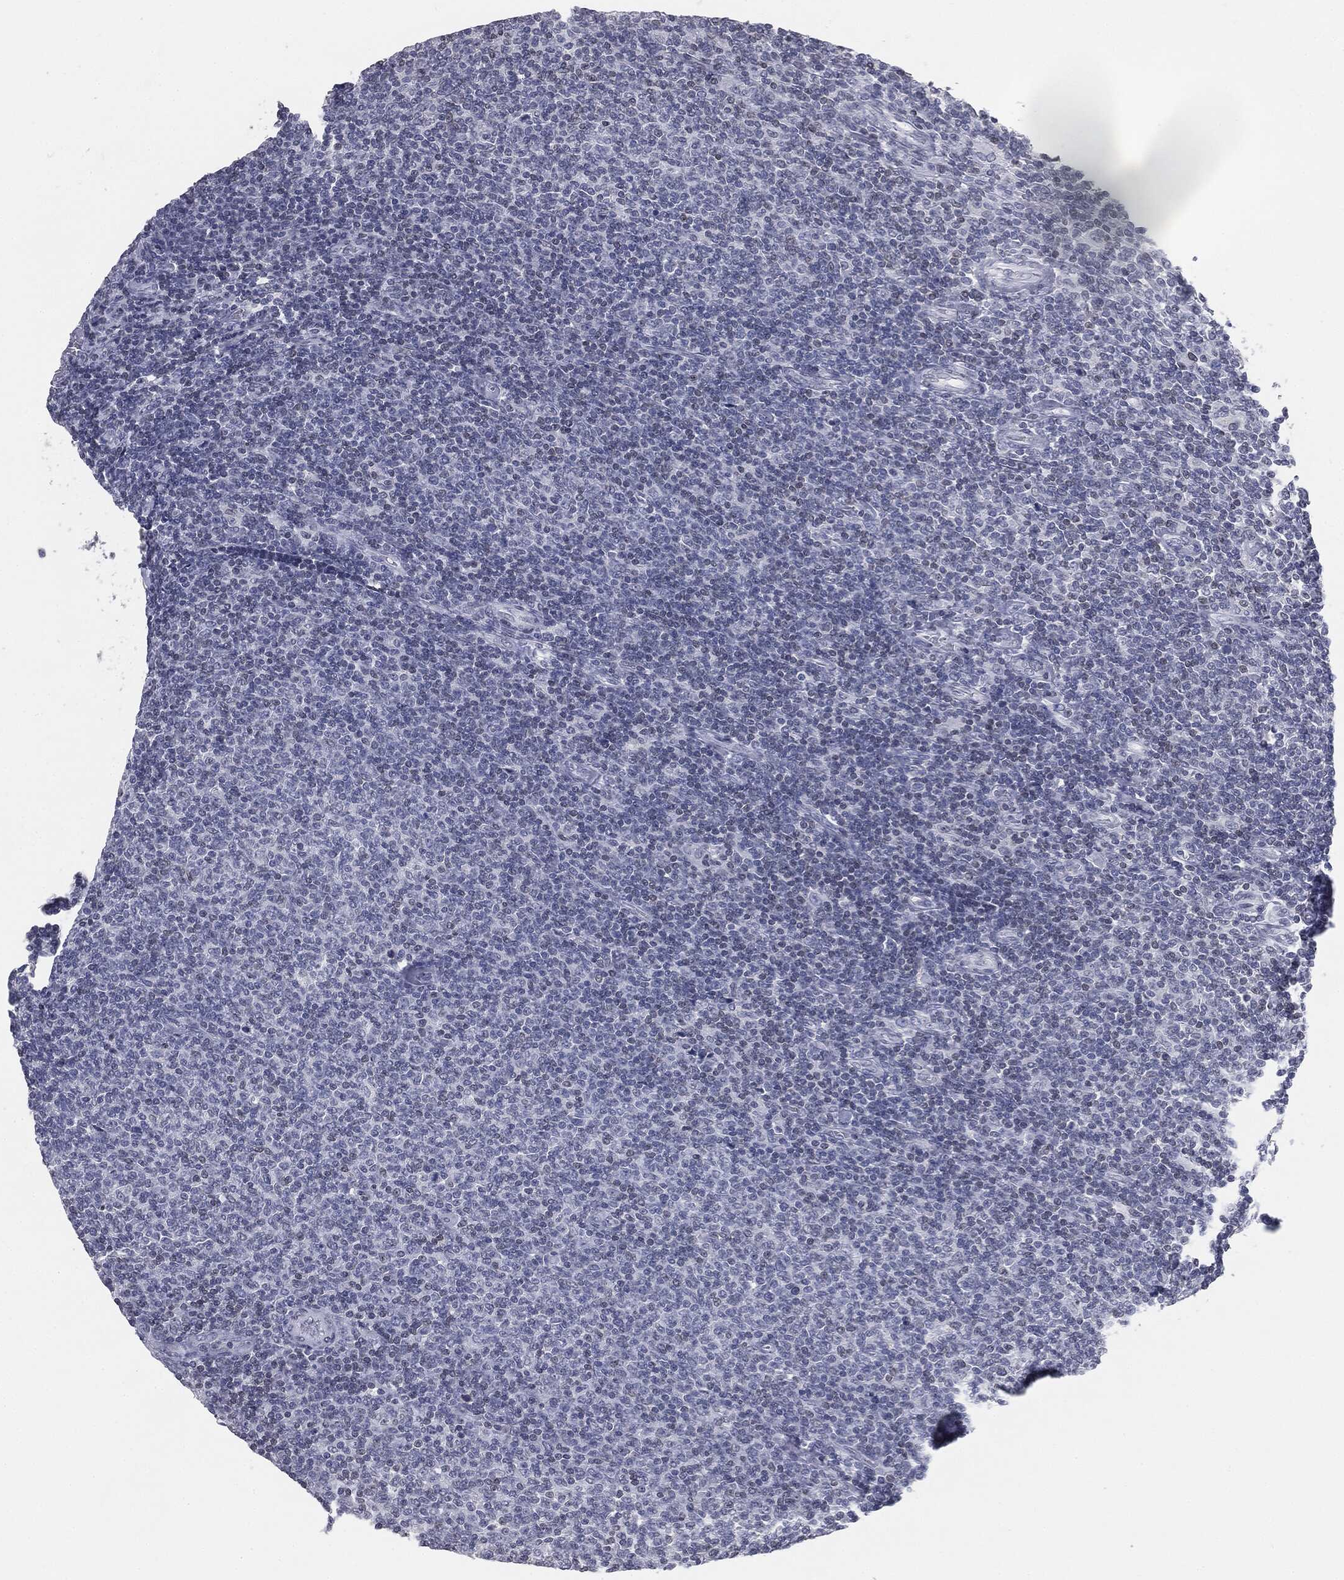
{"staining": {"intensity": "negative", "quantity": "none", "location": "none"}, "tissue": "lymphoma", "cell_type": "Tumor cells", "image_type": "cancer", "snomed": [{"axis": "morphology", "description": "Malignant lymphoma, non-Hodgkin's type, Low grade"}, {"axis": "topography", "description": "Lymph node"}], "caption": "This is an immunohistochemistry (IHC) micrograph of low-grade malignant lymphoma, non-Hodgkin's type. There is no staining in tumor cells.", "gene": "ALDOB", "patient": {"sex": "male", "age": 52}}